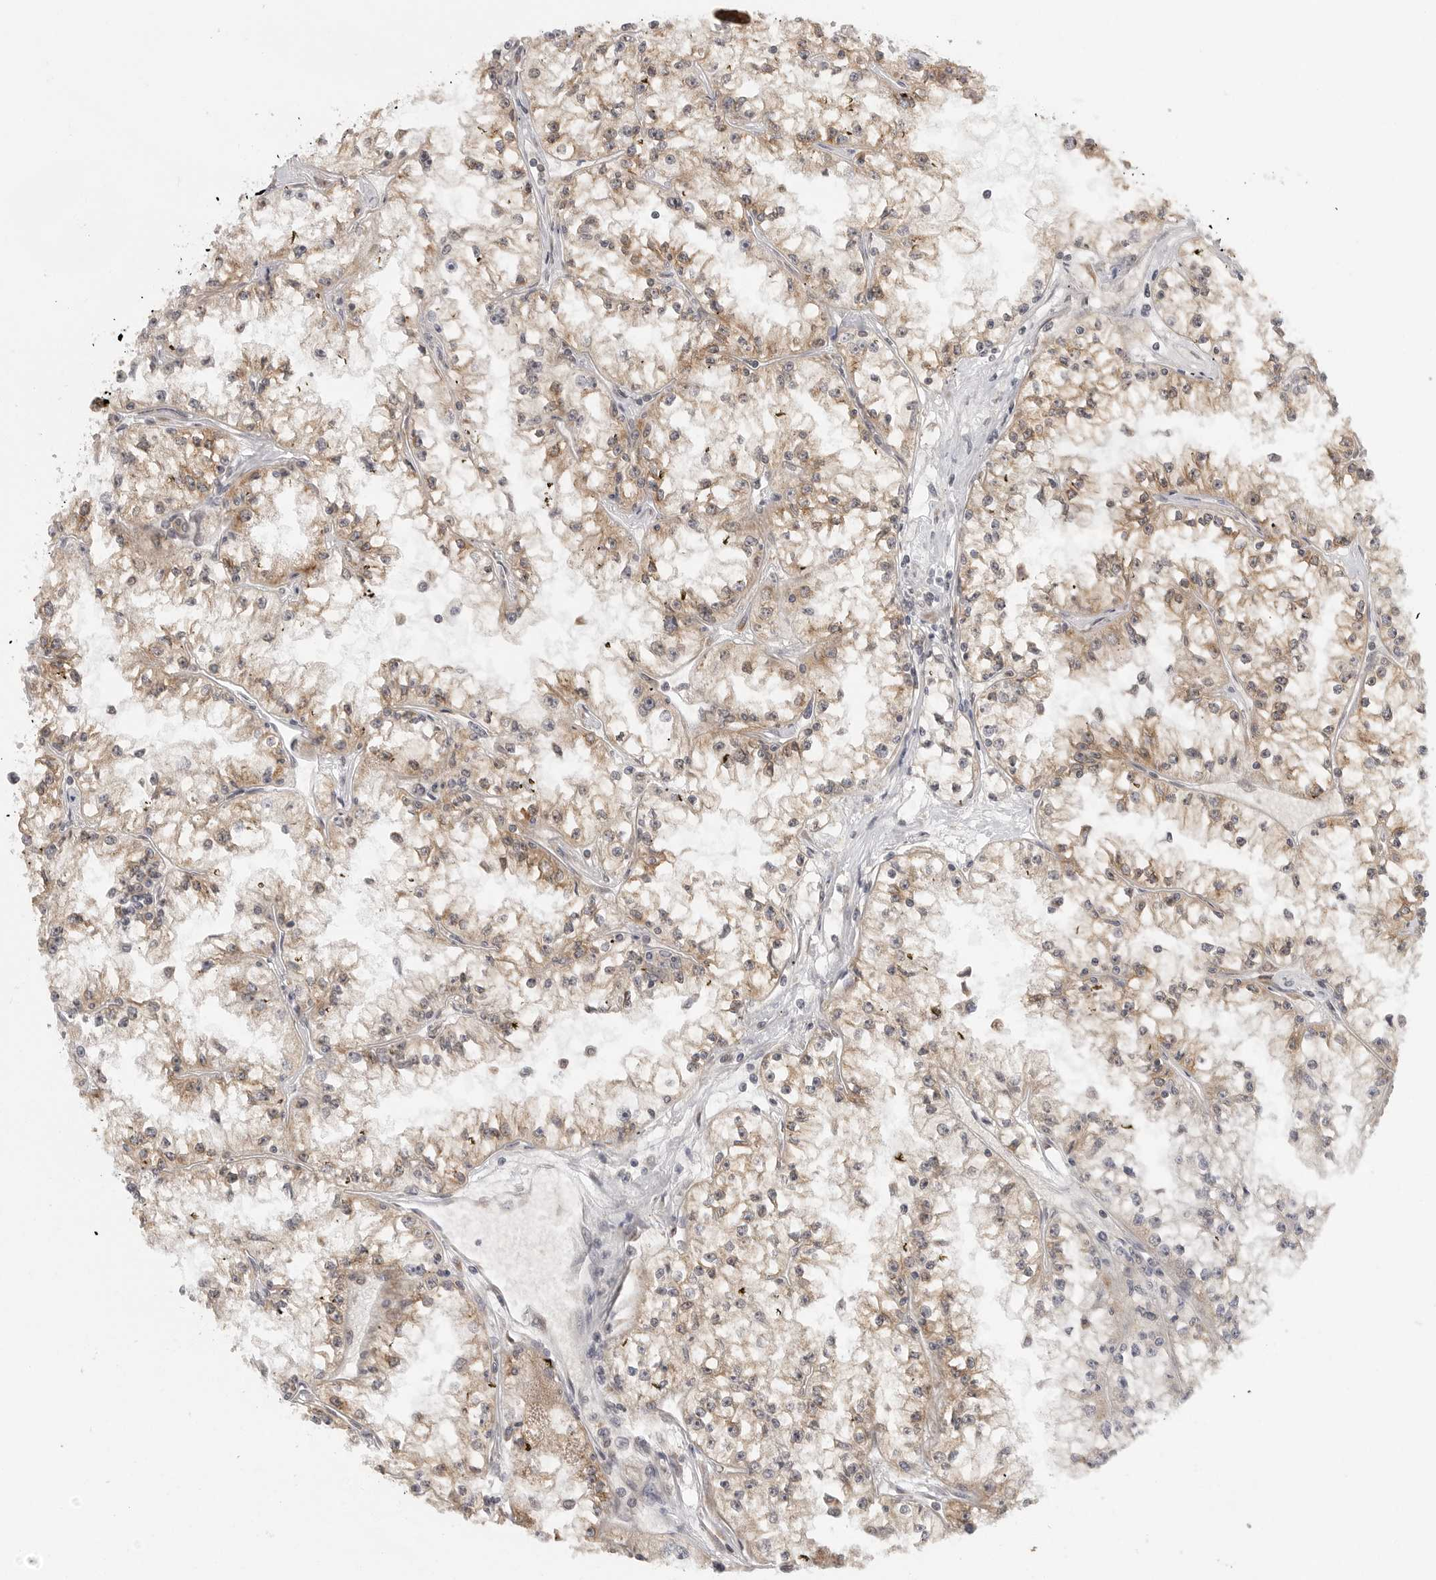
{"staining": {"intensity": "weak", "quantity": ">75%", "location": "cytoplasmic/membranous"}, "tissue": "renal cancer", "cell_type": "Tumor cells", "image_type": "cancer", "snomed": [{"axis": "morphology", "description": "Adenocarcinoma, NOS"}, {"axis": "topography", "description": "Kidney"}], "caption": "Protein staining of renal cancer tissue exhibits weak cytoplasmic/membranous positivity in approximately >75% of tumor cells. The staining was performed using DAB to visualize the protein expression in brown, while the nuclei were stained in blue with hematoxylin (Magnification: 20x).", "gene": "CERS2", "patient": {"sex": "male", "age": 56}}